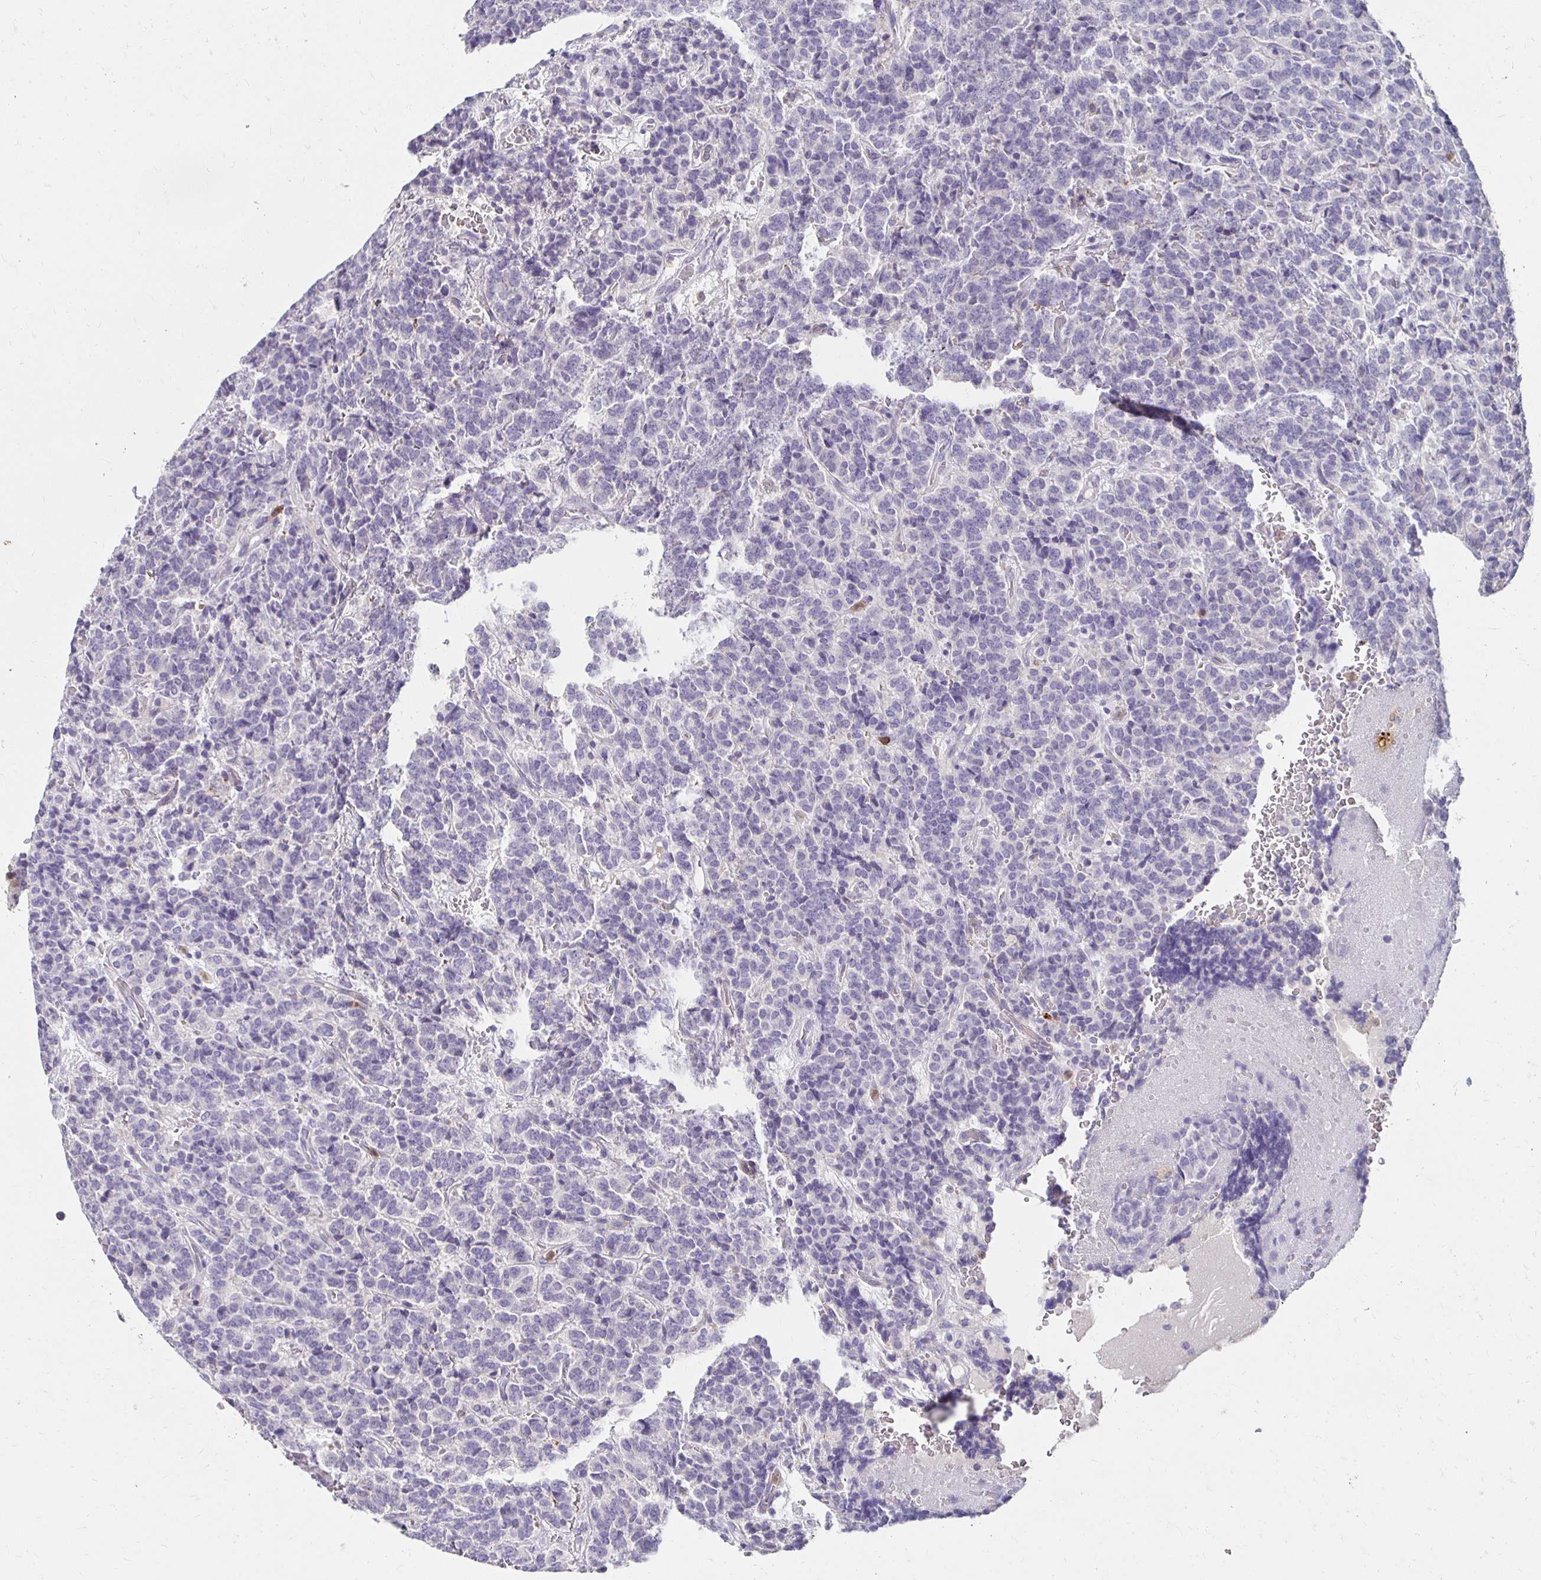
{"staining": {"intensity": "negative", "quantity": "none", "location": "none"}, "tissue": "carcinoid", "cell_type": "Tumor cells", "image_type": "cancer", "snomed": [{"axis": "morphology", "description": "Carcinoid, malignant, NOS"}, {"axis": "topography", "description": "Pancreas"}], "caption": "The photomicrograph shows no staining of tumor cells in carcinoid. The staining was performed using DAB (3,3'-diaminobenzidine) to visualize the protein expression in brown, while the nuclei were stained in blue with hematoxylin (Magnification: 20x).", "gene": "GK2", "patient": {"sex": "male", "age": 36}}